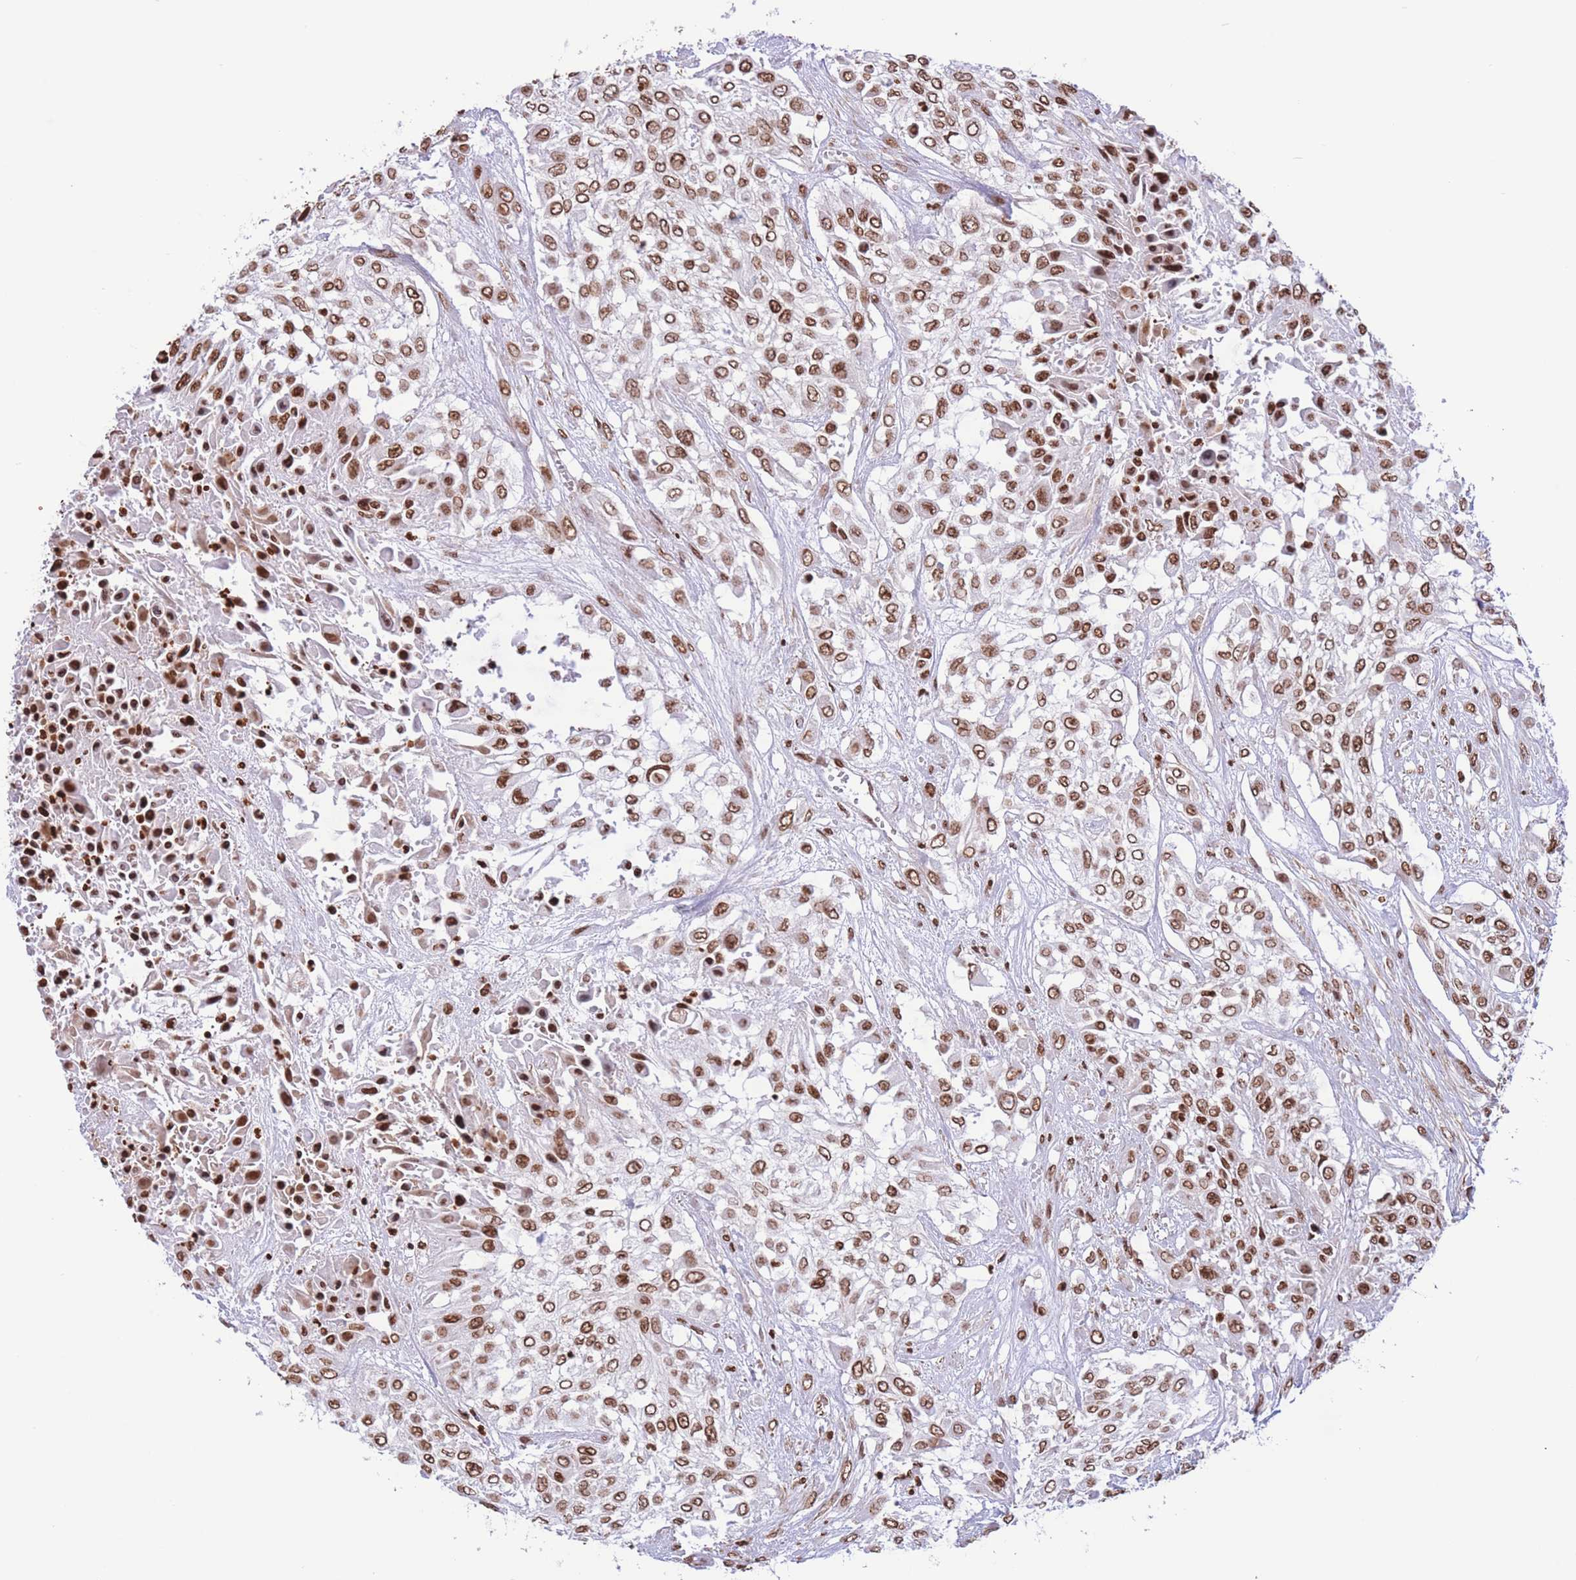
{"staining": {"intensity": "moderate", "quantity": ">75%", "location": "nuclear"}, "tissue": "urothelial cancer", "cell_type": "Tumor cells", "image_type": "cancer", "snomed": [{"axis": "morphology", "description": "Urothelial carcinoma, High grade"}, {"axis": "topography", "description": "Urinary bladder"}], "caption": "Moderate nuclear positivity is identified in about >75% of tumor cells in urothelial carcinoma (high-grade).", "gene": "H2BC11", "patient": {"sex": "male", "age": 57}}